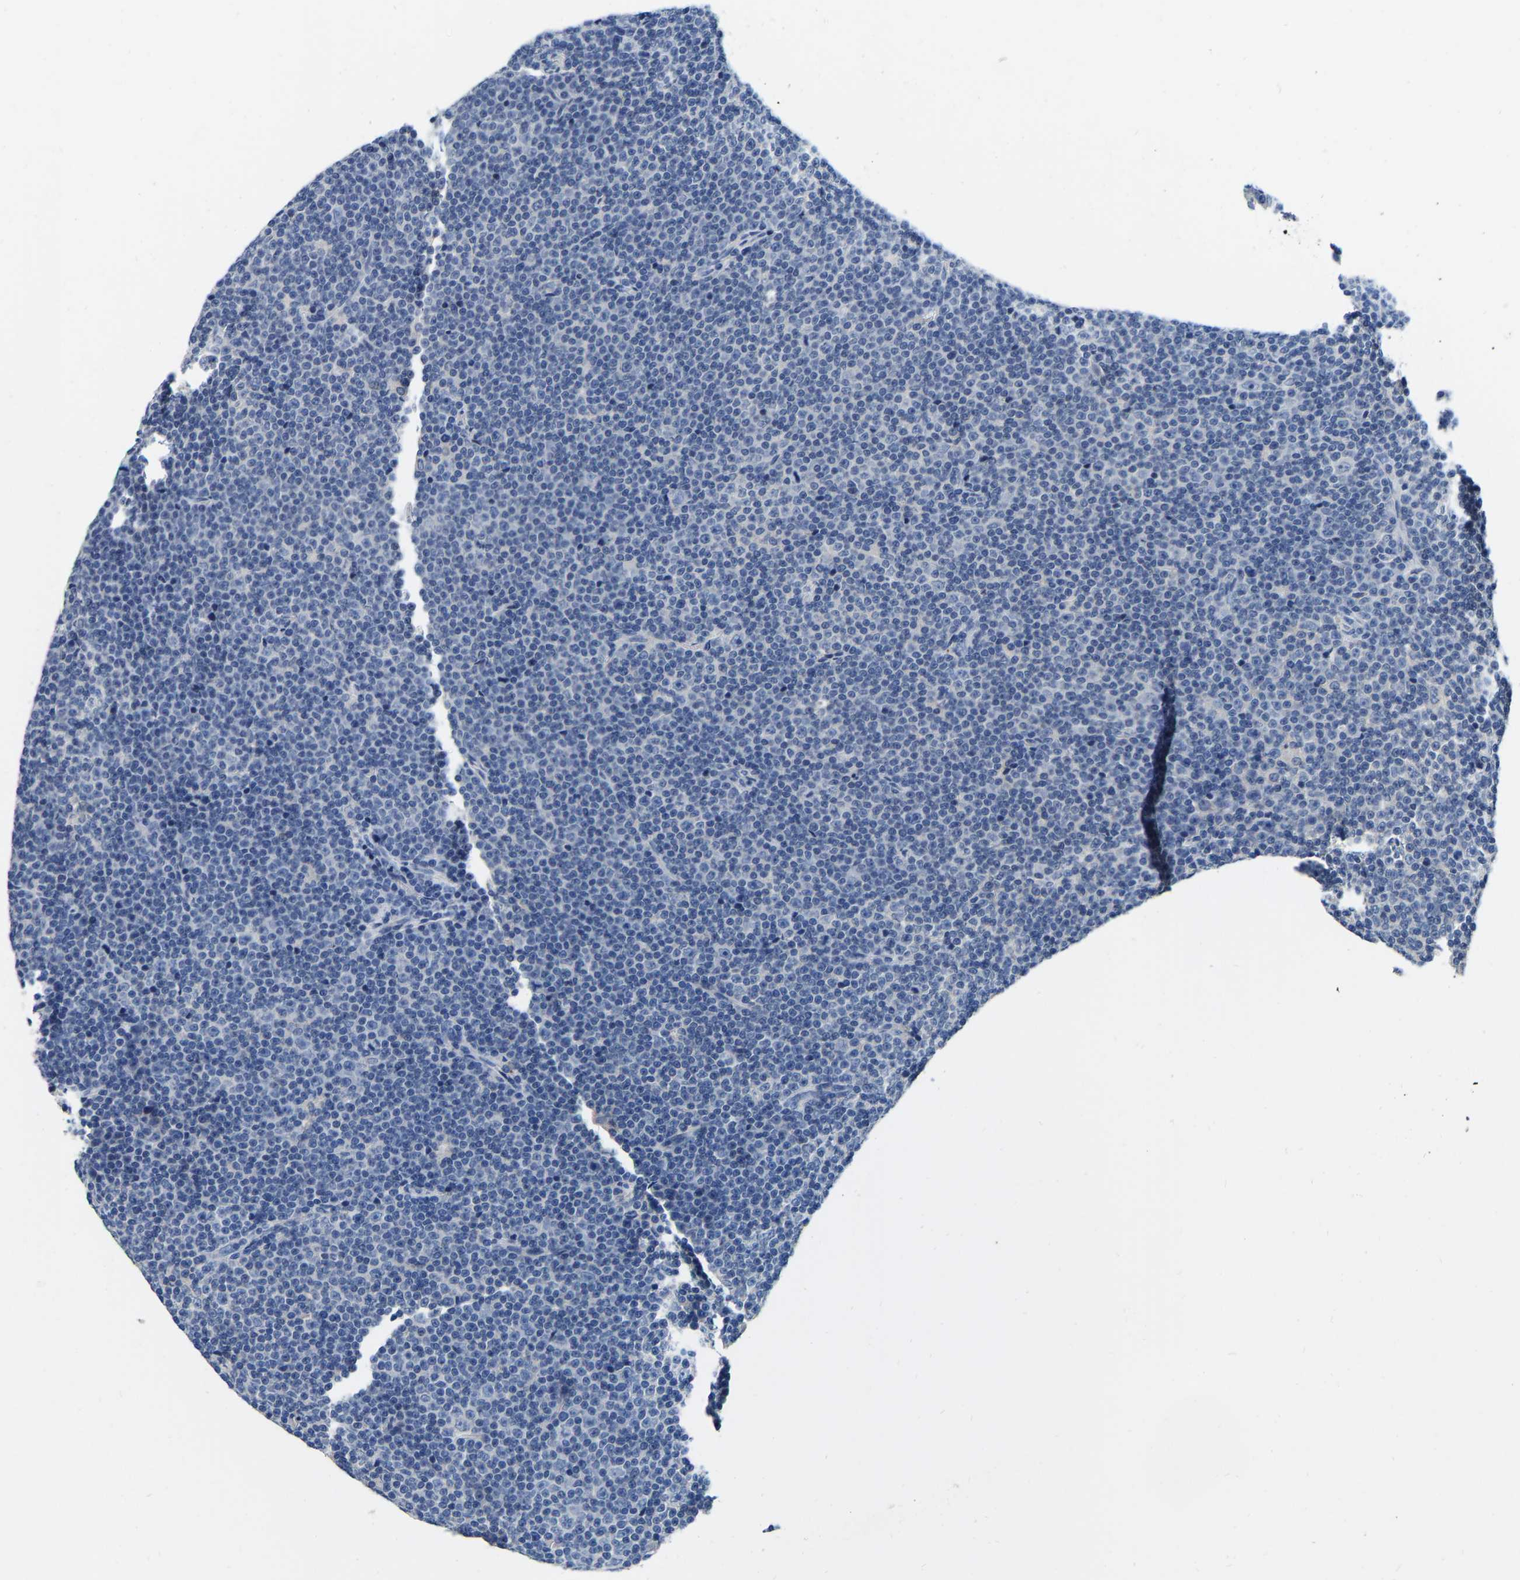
{"staining": {"intensity": "negative", "quantity": "none", "location": "none"}, "tissue": "lymphoma", "cell_type": "Tumor cells", "image_type": "cancer", "snomed": [{"axis": "morphology", "description": "Malignant lymphoma, non-Hodgkin's type, Low grade"}, {"axis": "topography", "description": "Lymph node"}], "caption": "An immunohistochemistry photomicrograph of low-grade malignant lymphoma, non-Hodgkin's type is shown. There is no staining in tumor cells of low-grade malignant lymphoma, non-Hodgkin's type. (IHC, brightfield microscopy, high magnification).", "gene": "RAB27B", "patient": {"sex": "female", "age": 67}}